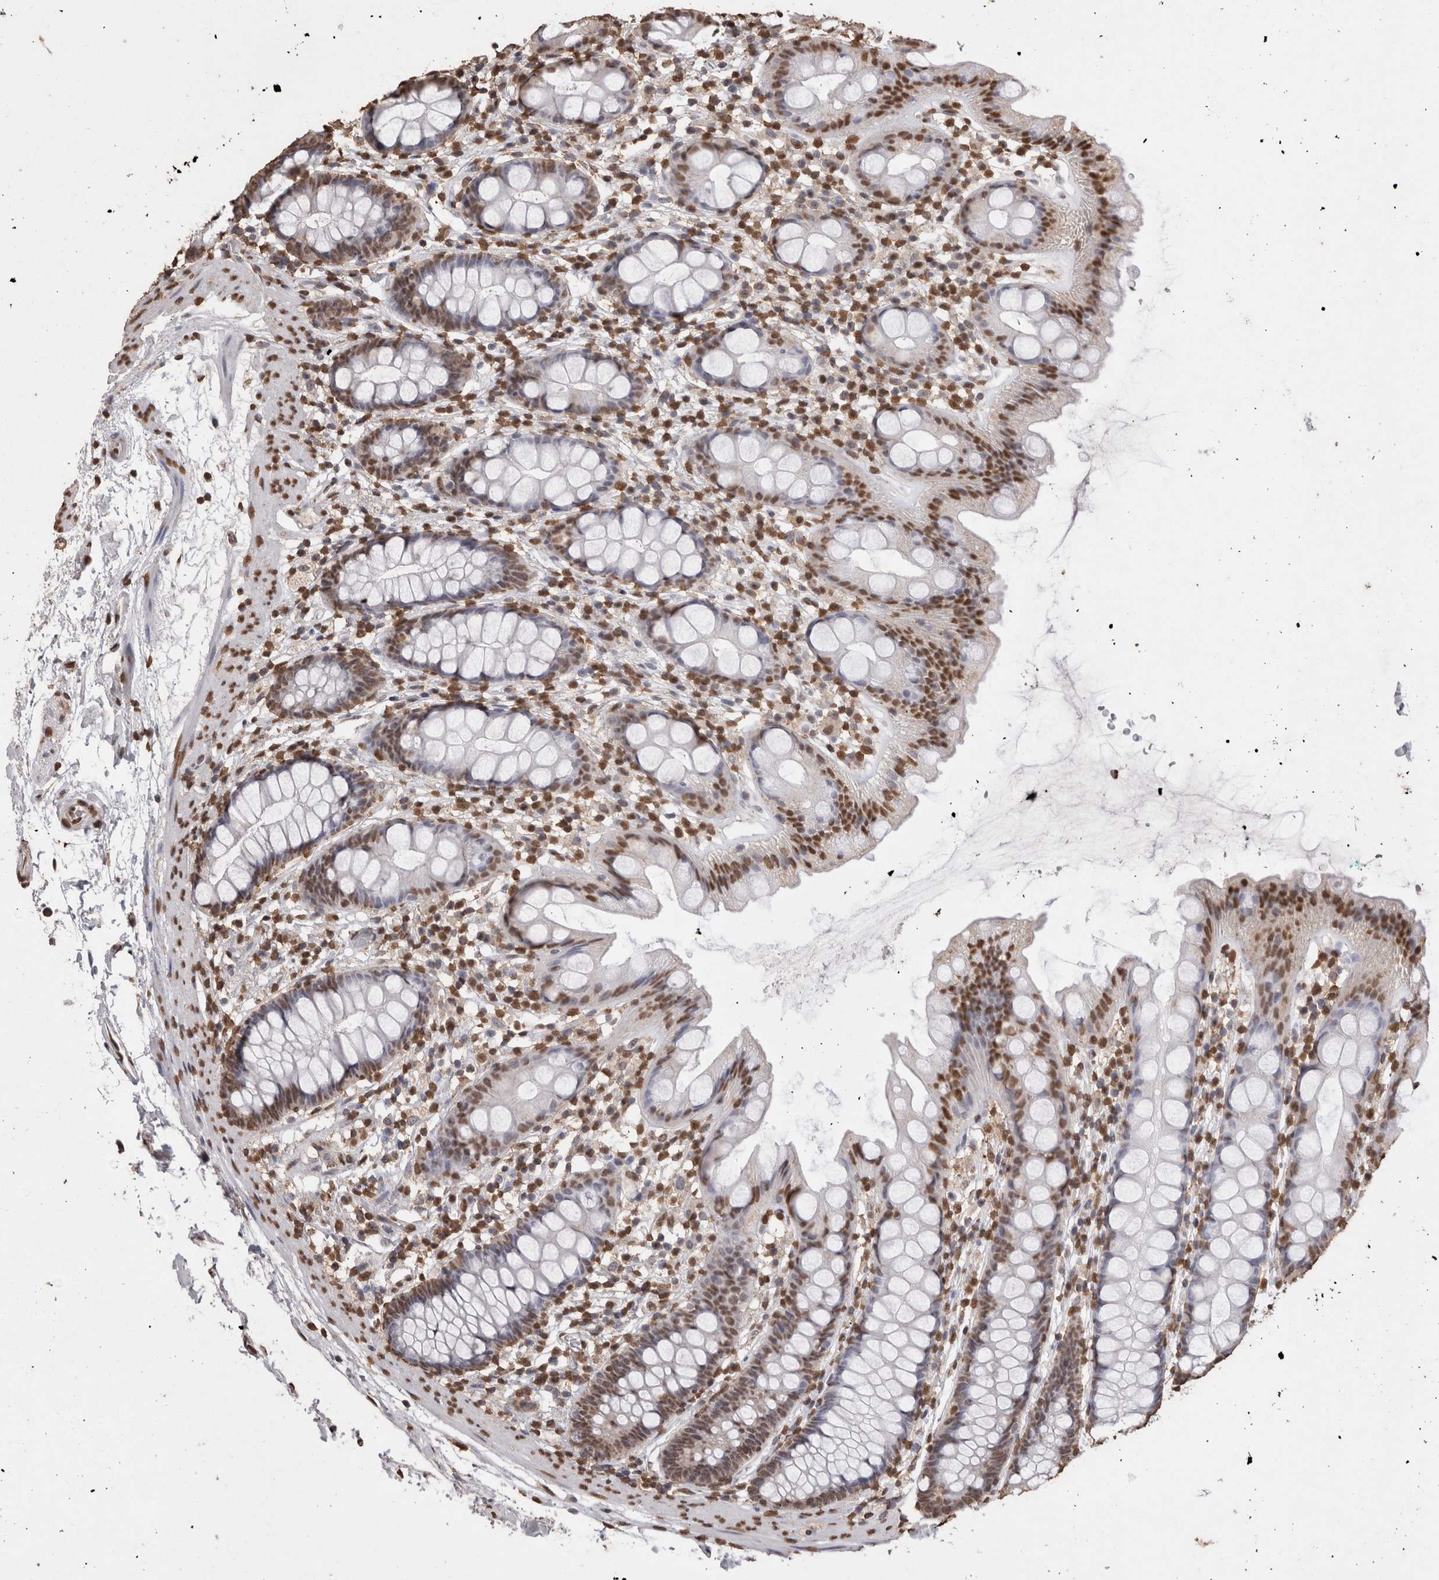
{"staining": {"intensity": "moderate", "quantity": ">75%", "location": "nuclear"}, "tissue": "rectum", "cell_type": "Glandular cells", "image_type": "normal", "snomed": [{"axis": "morphology", "description": "Normal tissue, NOS"}, {"axis": "topography", "description": "Rectum"}], "caption": "Immunohistochemical staining of unremarkable human rectum displays moderate nuclear protein staining in approximately >75% of glandular cells.", "gene": "NTHL1", "patient": {"sex": "female", "age": 65}}